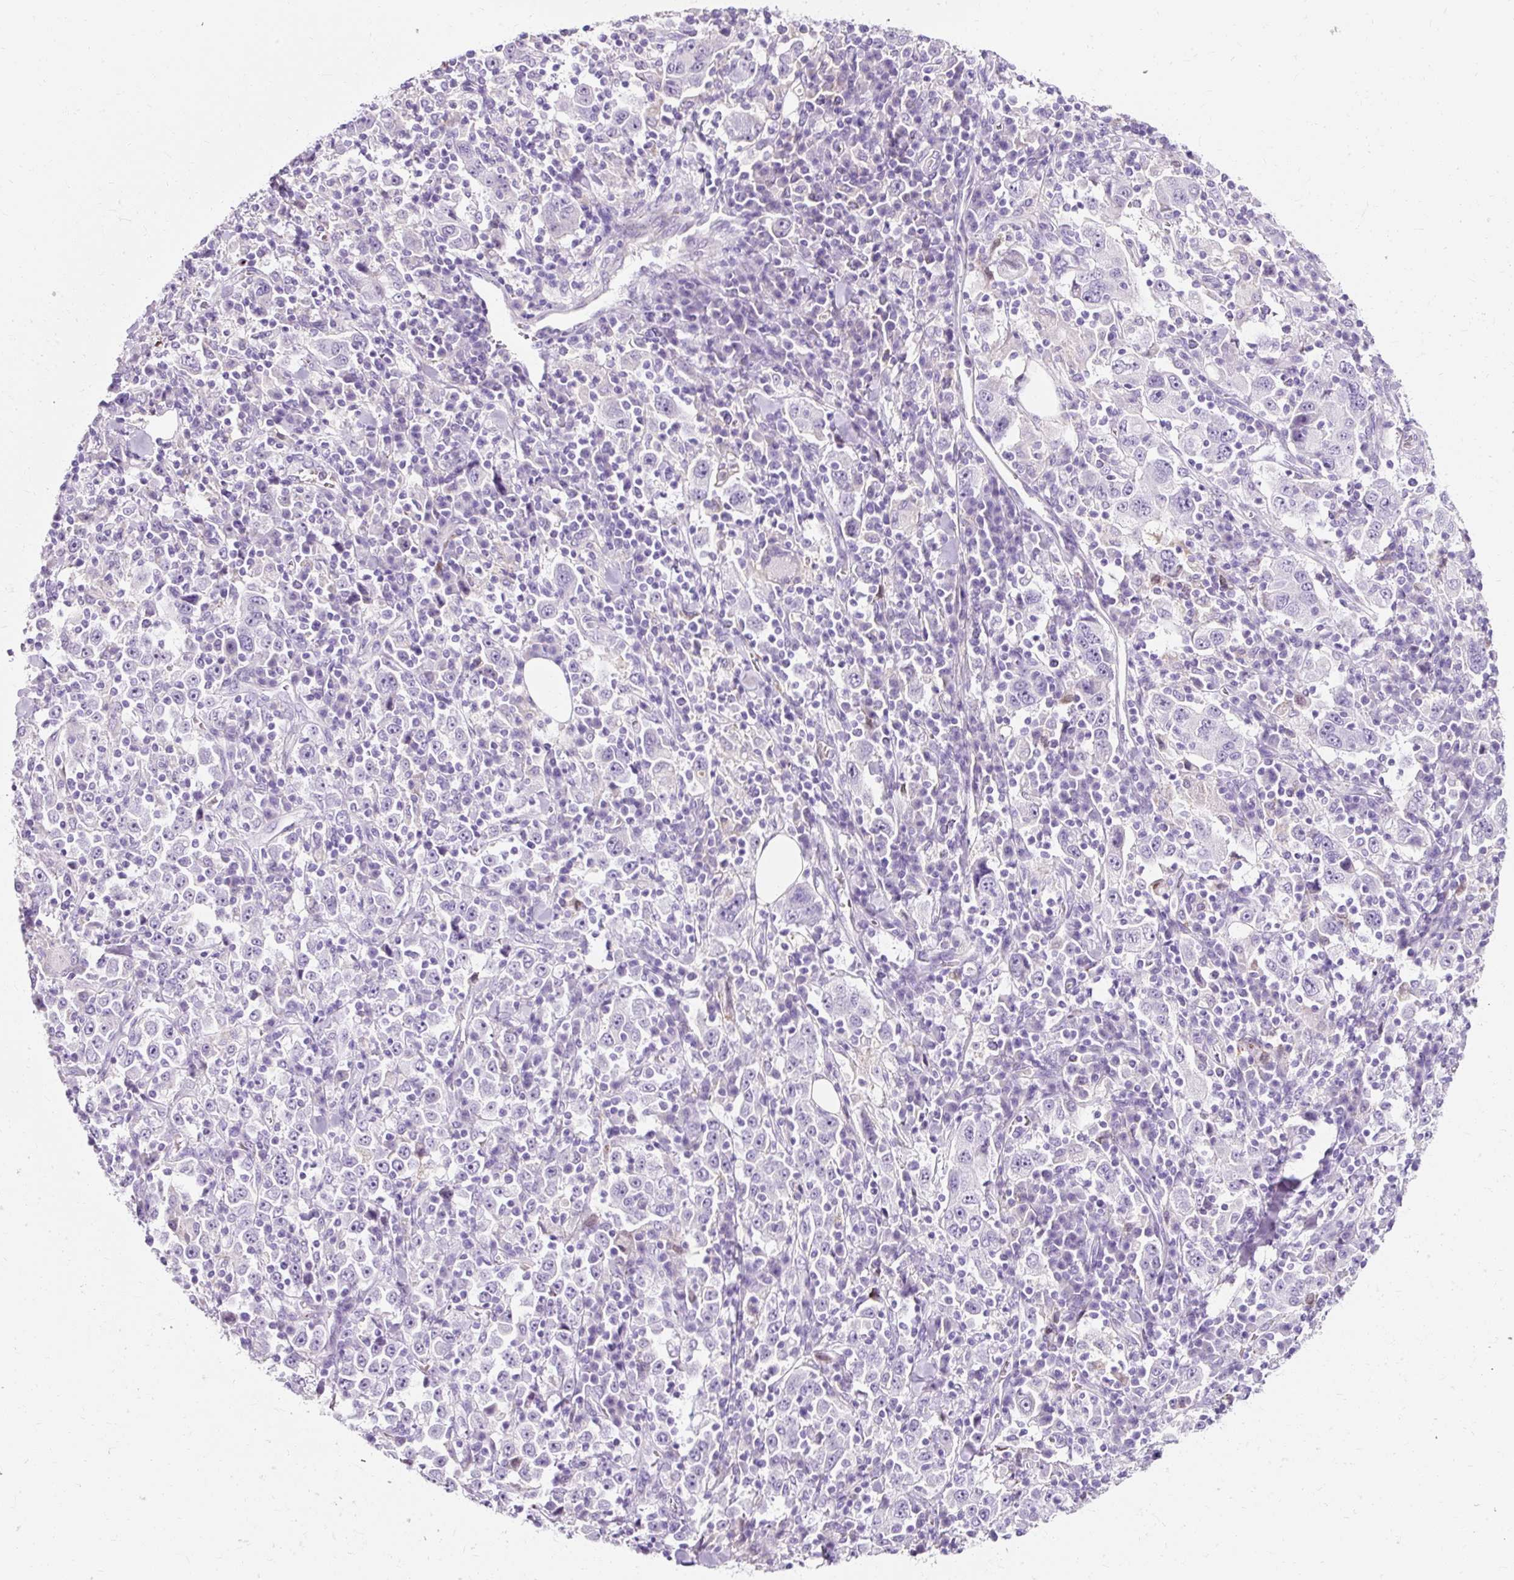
{"staining": {"intensity": "negative", "quantity": "none", "location": "none"}, "tissue": "stomach cancer", "cell_type": "Tumor cells", "image_type": "cancer", "snomed": [{"axis": "morphology", "description": "Normal tissue, NOS"}, {"axis": "morphology", "description": "Adenocarcinoma, NOS"}, {"axis": "topography", "description": "Stomach, upper"}, {"axis": "topography", "description": "Stomach"}], "caption": "Photomicrograph shows no protein expression in tumor cells of stomach cancer (adenocarcinoma) tissue.", "gene": "CLDN25", "patient": {"sex": "male", "age": 59}}